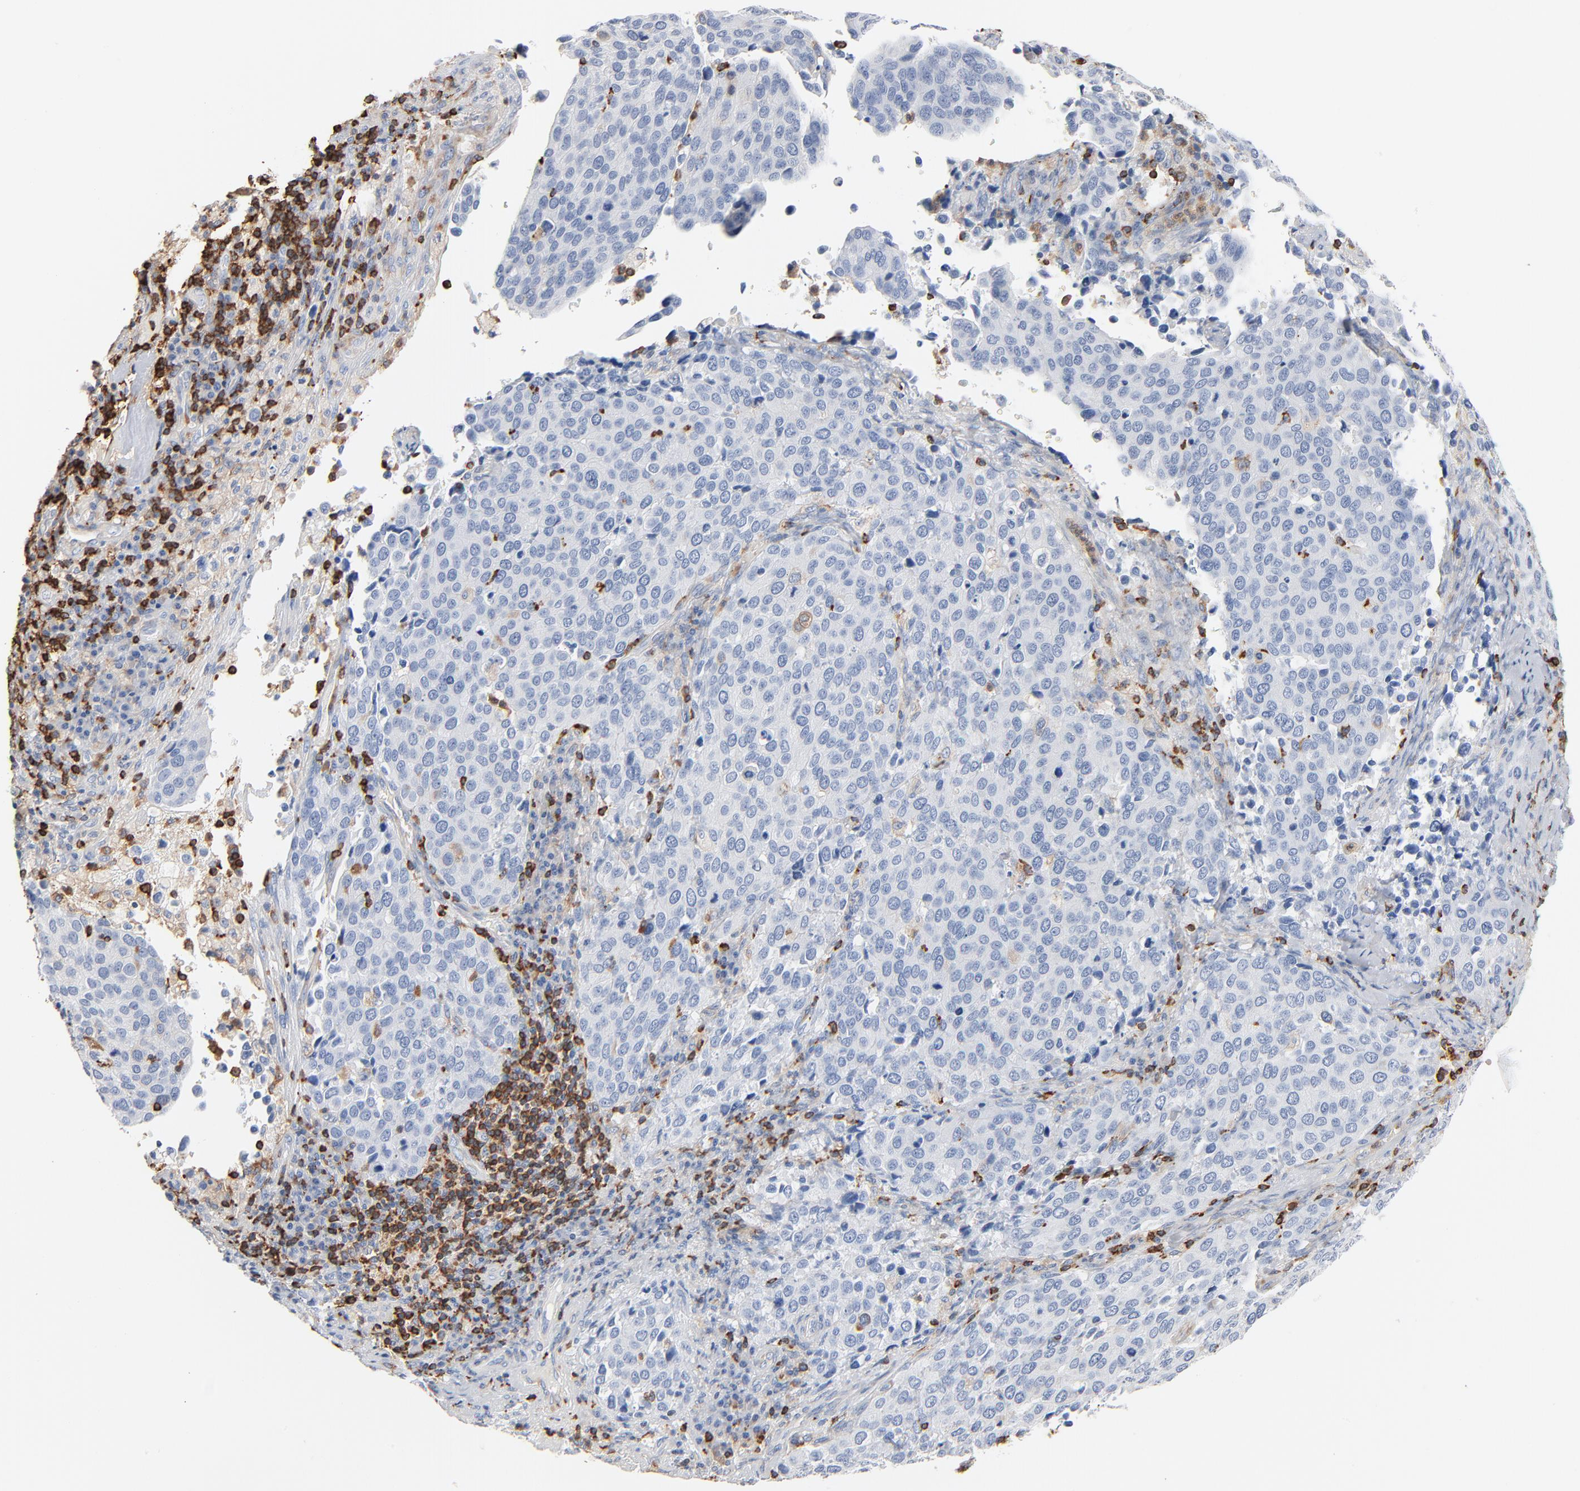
{"staining": {"intensity": "negative", "quantity": "none", "location": "none"}, "tissue": "cervical cancer", "cell_type": "Tumor cells", "image_type": "cancer", "snomed": [{"axis": "morphology", "description": "Squamous cell carcinoma, NOS"}, {"axis": "topography", "description": "Cervix"}], "caption": "Cervical squamous cell carcinoma was stained to show a protein in brown. There is no significant positivity in tumor cells.", "gene": "SH3KBP1", "patient": {"sex": "female", "age": 54}}